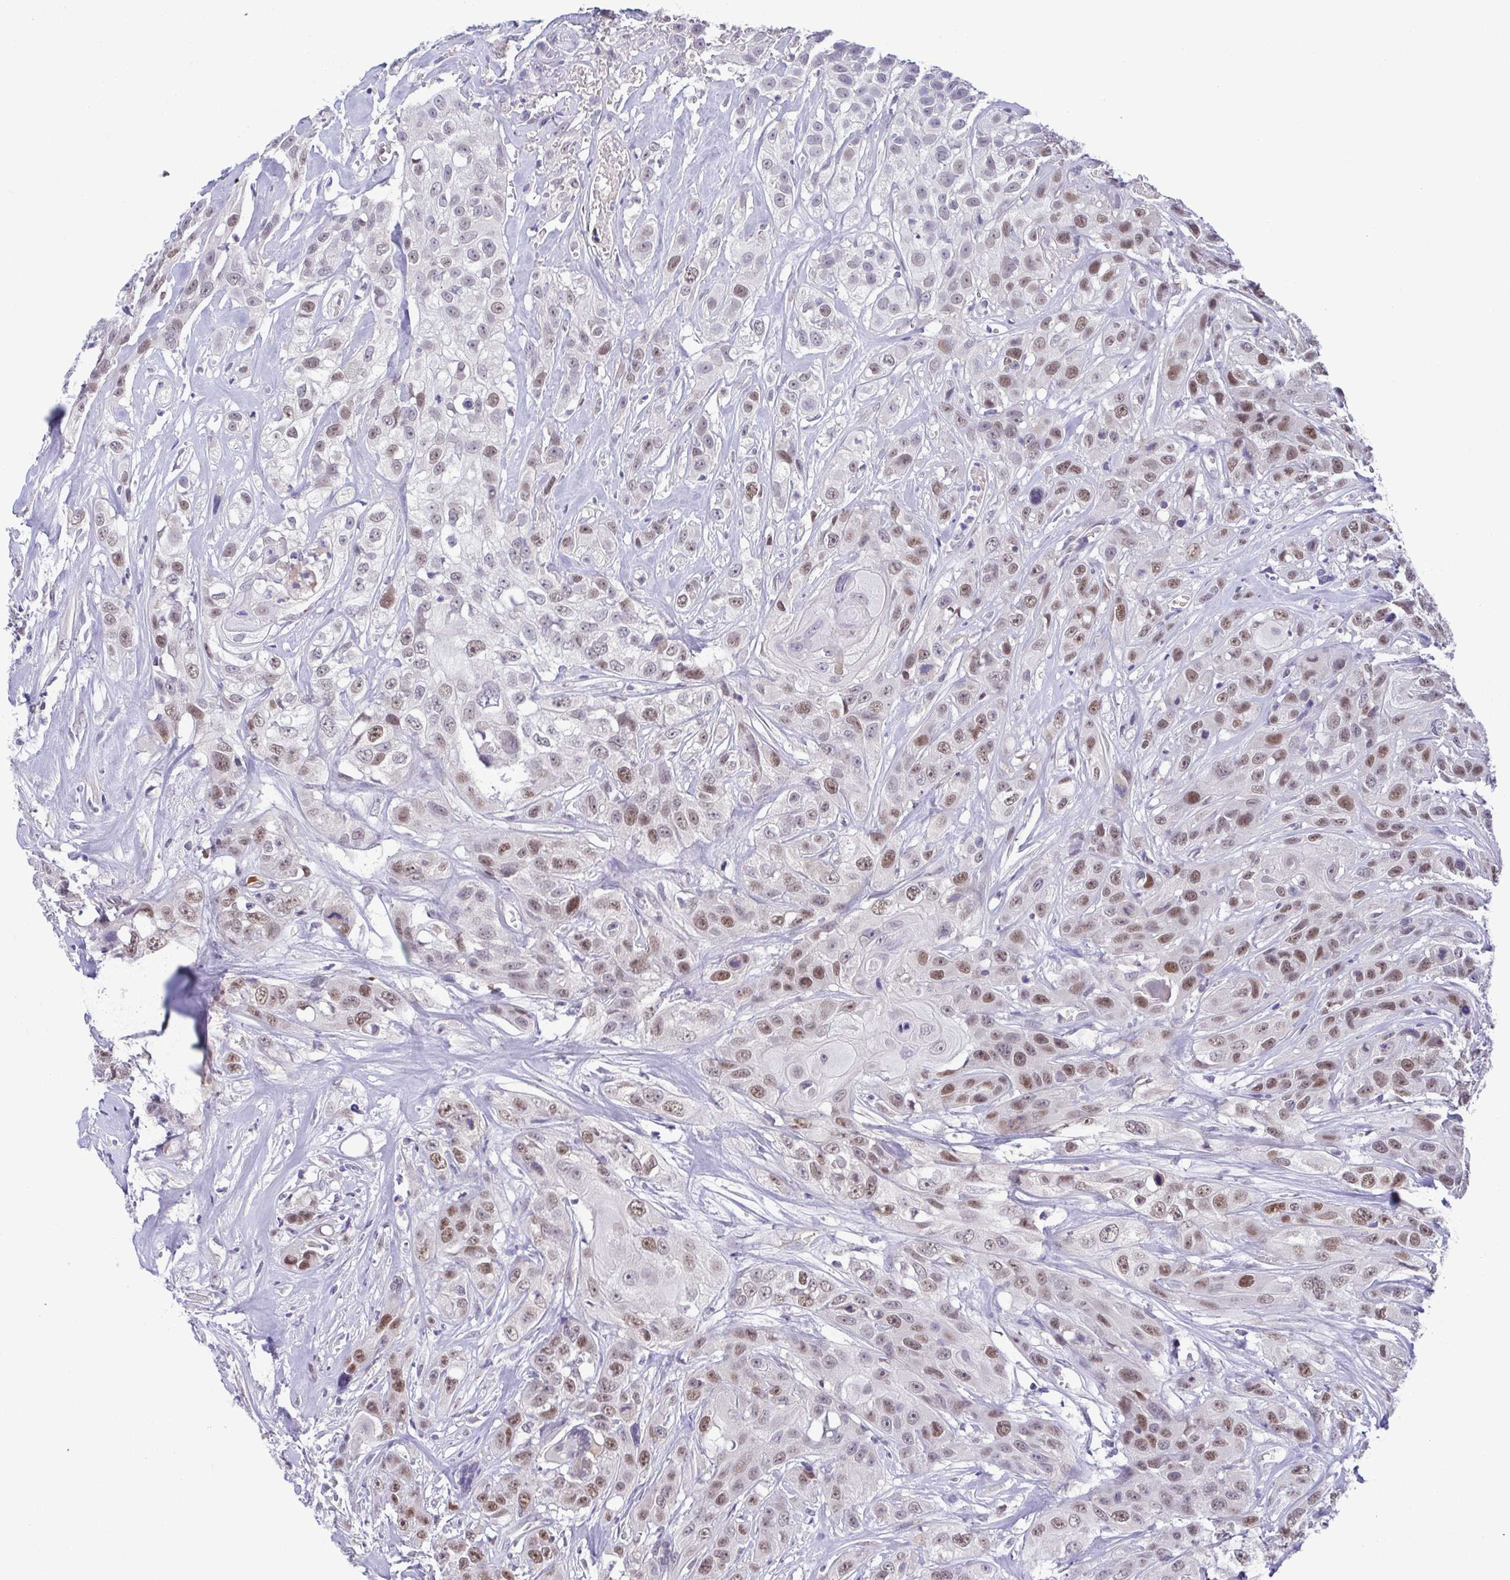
{"staining": {"intensity": "moderate", "quantity": ">75%", "location": "nuclear"}, "tissue": "head and neck cancer", "cell_type": "Tumor cells", "image_type": "cancer", "snomed": [{"axis": "morphology", "description": "Squamous cell carcinoma, NOS"}, {"axis": "topography", "description": "Head-Neck"}], "caption": "Brown immunohistochemical staining in head and neck cancer displays moderate nuclear positivity in approximately >75% of tumor cells.", "gene": "TIPIN", "patient": {"sex": "male", "age": 57}}